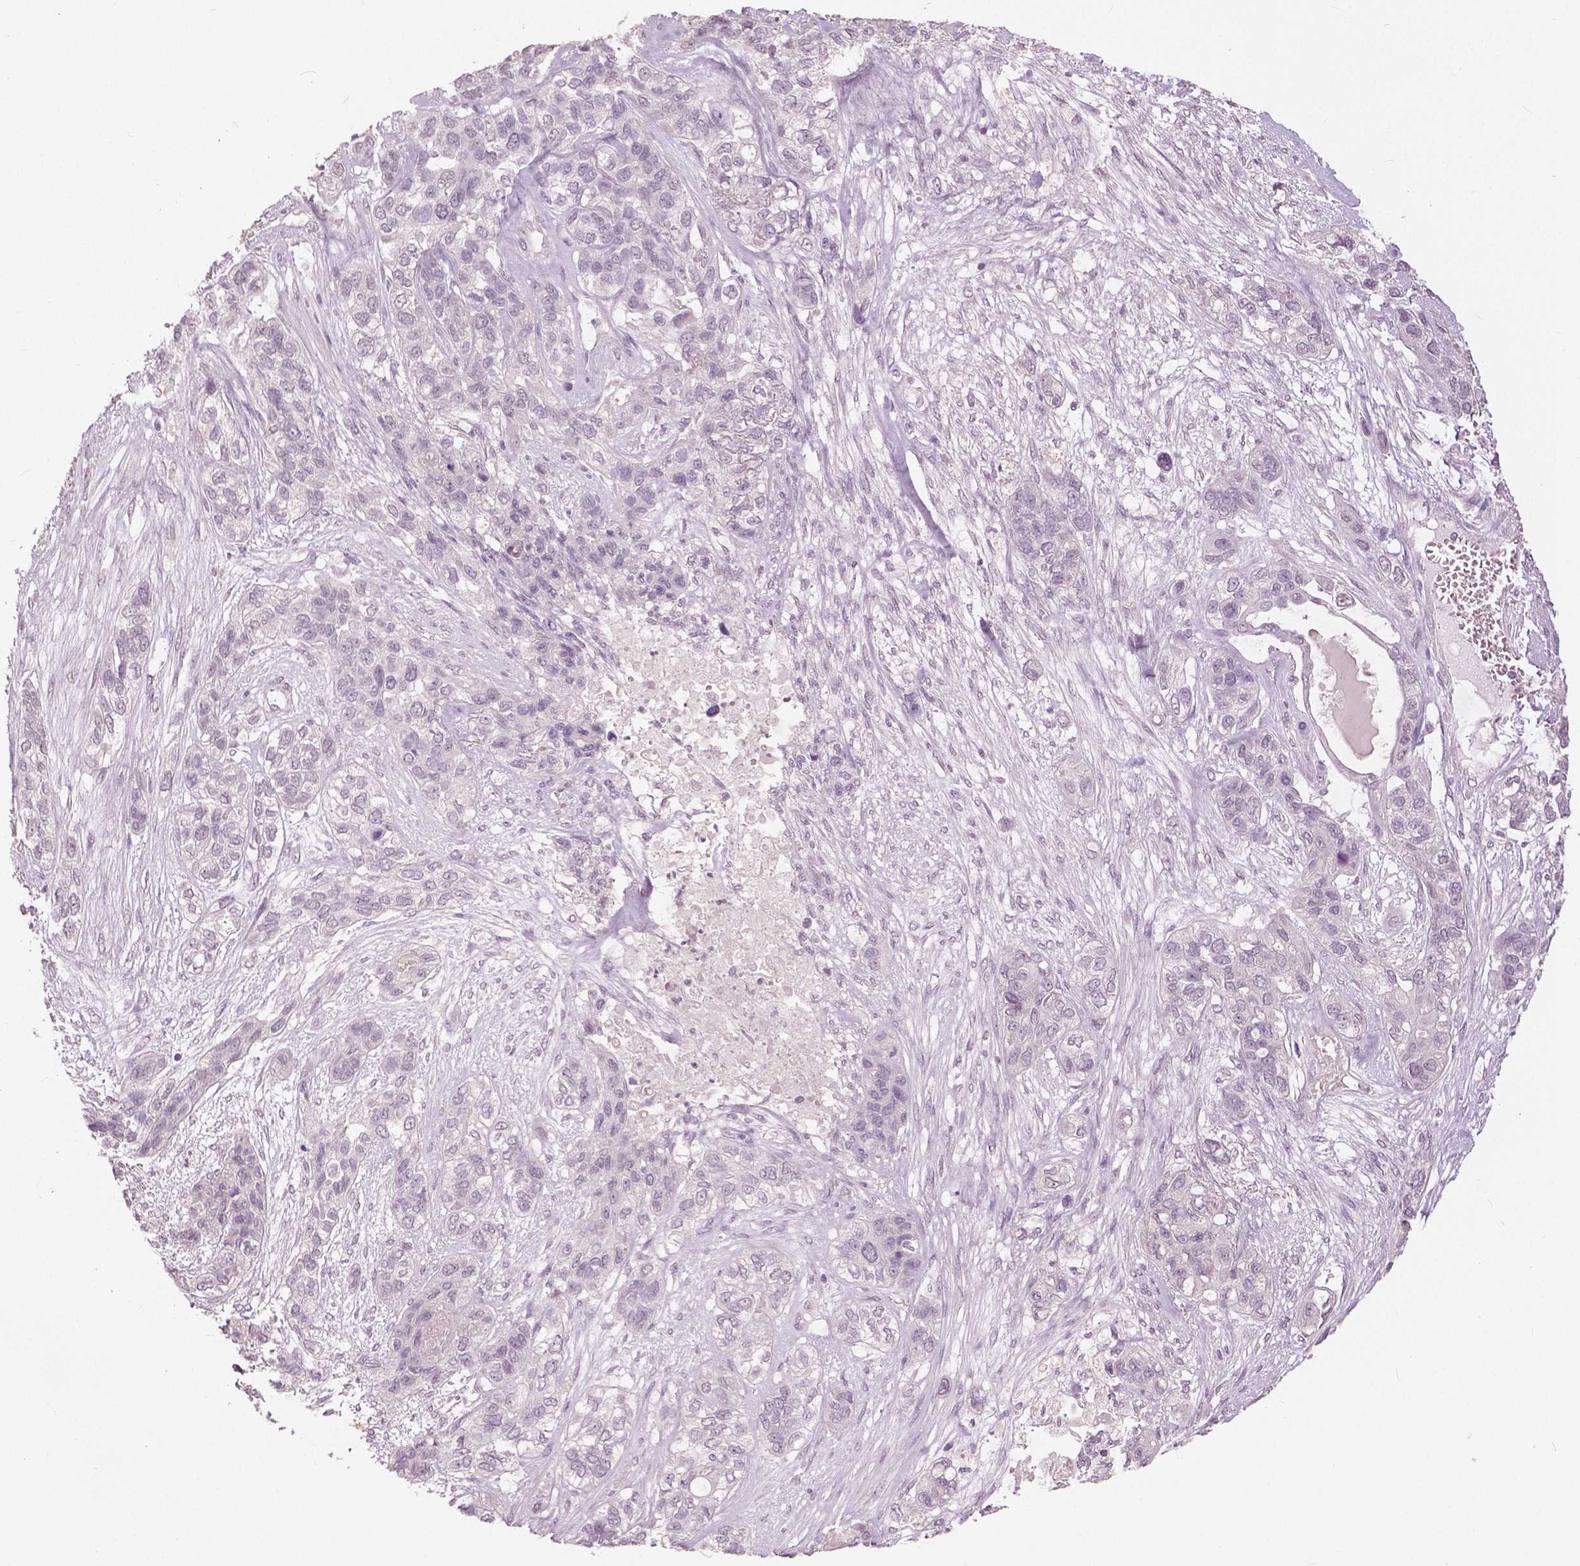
{"staining": {"intensity": "negative", "quantity": "none", "location": "none"}, "tissue": "lung cancer", "cell_type": "Tumor cells", "image_type": "cancer", "snomed": [{"axis": "morphology", "description": "Squamous cell carcinoma, NOS"}, {"axis": "topography", "description": "Lung"}], "caption": "Protein analysis of squamous cell carcinoma (lung) exhibits no significant expression in tumor cells. (Stains: DAB IHC with hematoxylin counter stain, Microscopy: brightfield microscopy at high magnification).", "gene": "NANOG", "patient": {"sex": "female", "age": 70}}